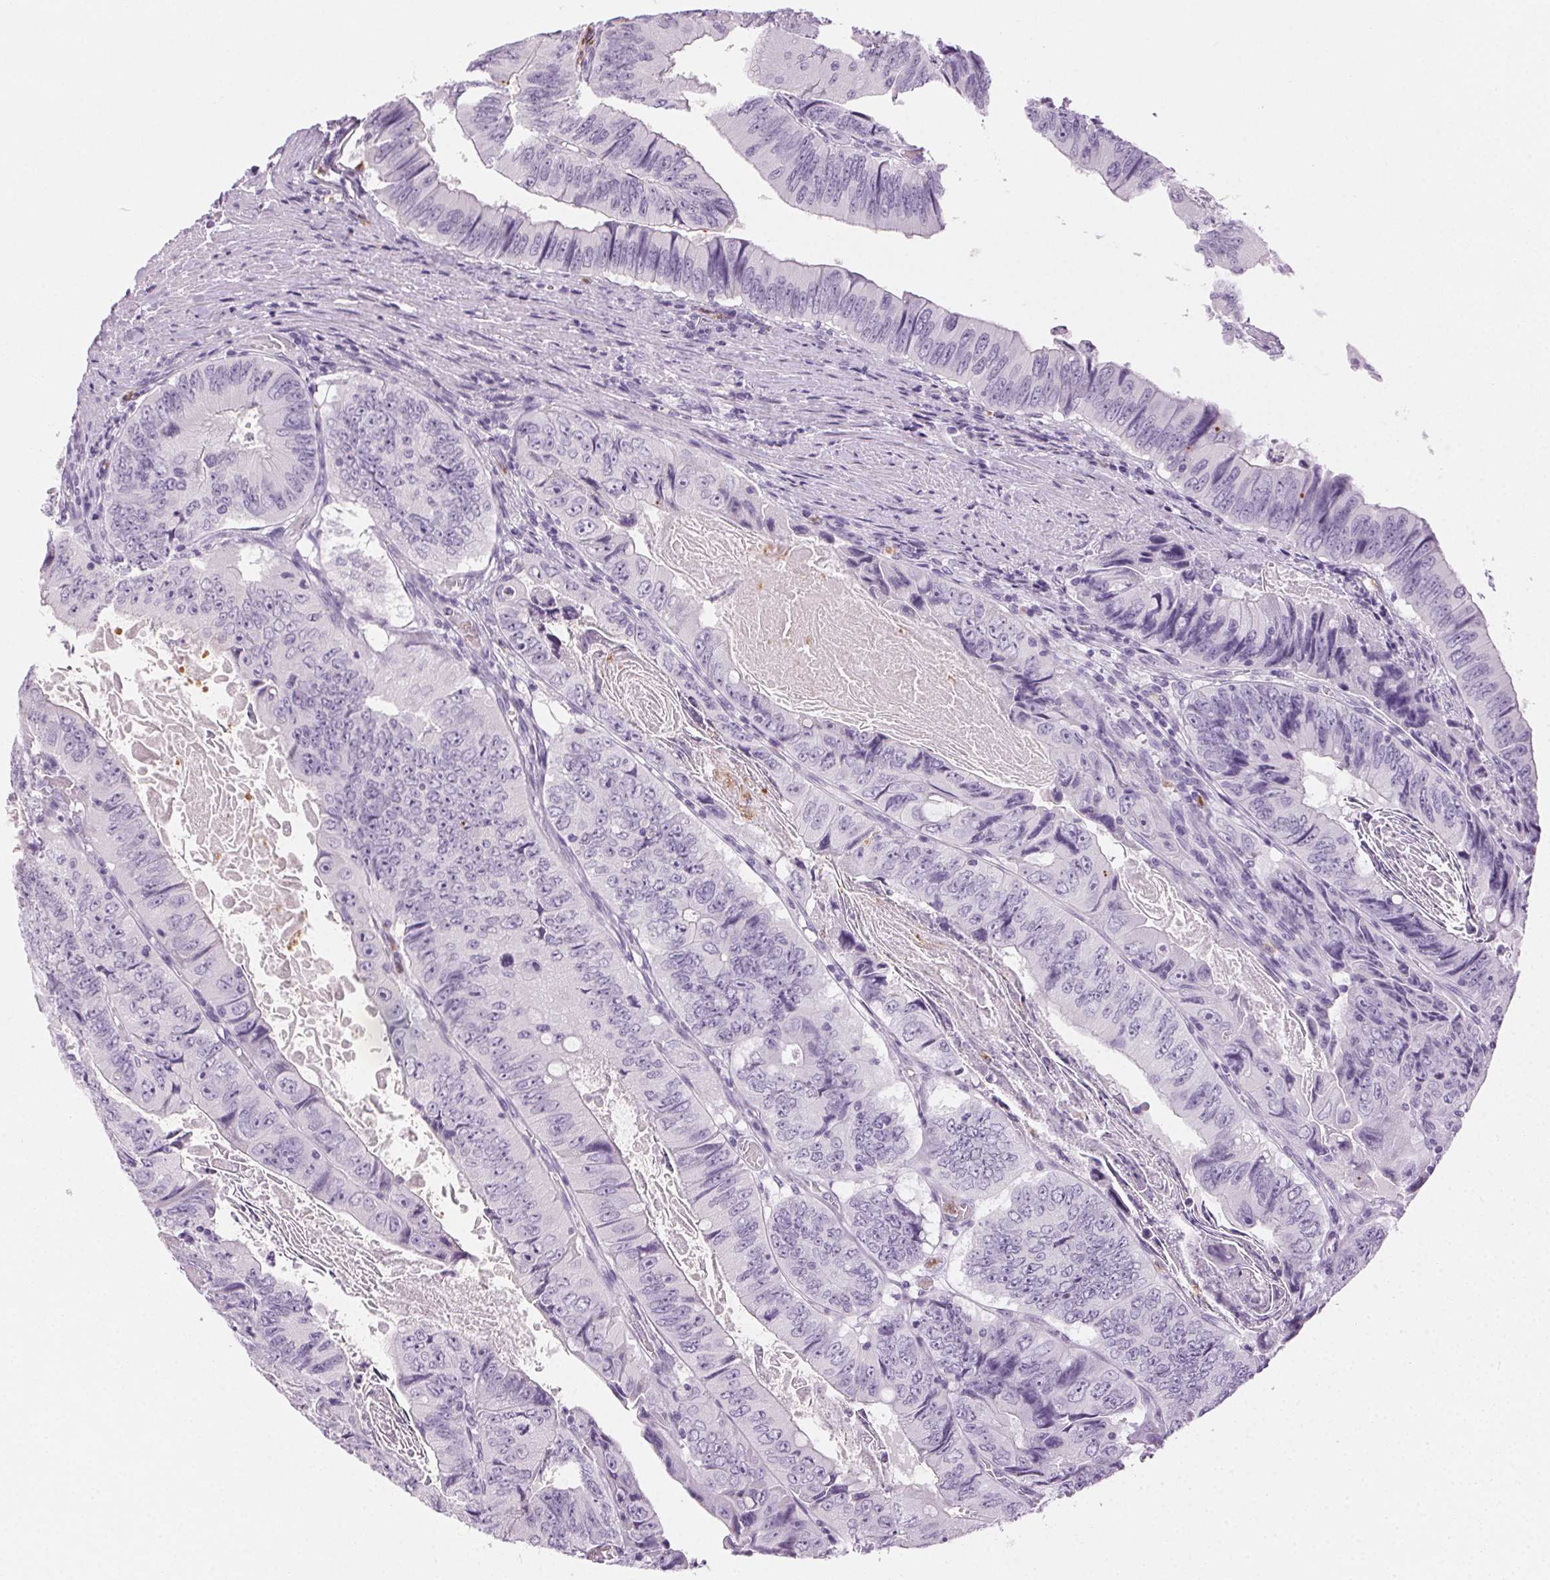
{"staining": {"intensity": "negative", "quantity": "none", "location": "none"}, "tissue": "colorectal cancer", "cell_type": "Tumor cells", "image_type": "cancer", "snomed": [{"axis": "morphology", "description": "Adenocarcinoma, NOS"}, {"axis": "topography", "description": "Colon"}], "caption": "Immunohistochemical staining of human colorectal cancer (adenocarcinoma) reveals no significant expression in tumor cells. (DAB IHC with hematoxylin counter stain).", "gene": "MPO", "patient": {"sex": "female", "age": 84}}